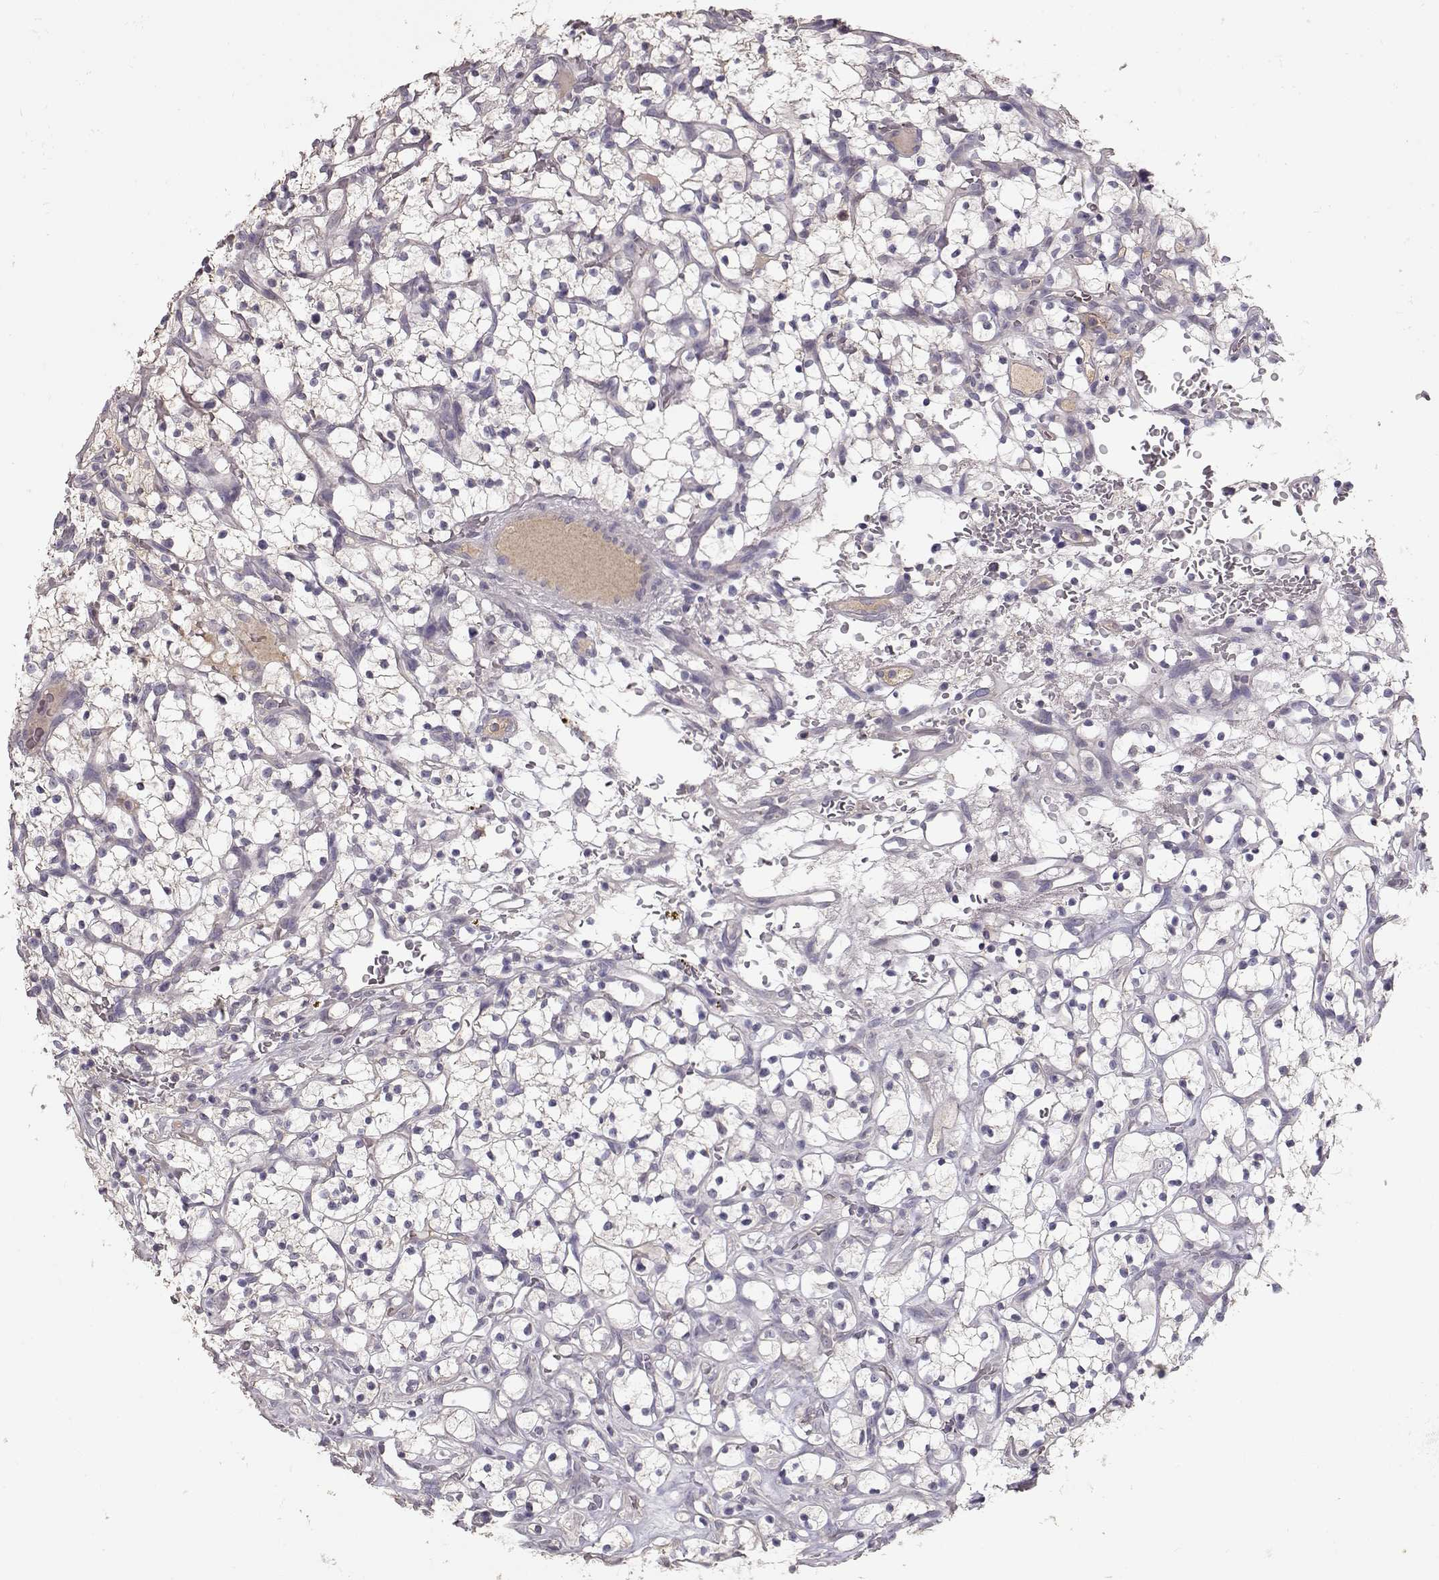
{"staining": {"intensity": "negative", "quantity": "none", "location": "none"}, "tissue": "renal cancer", "cell_type": "Tumor cells", "image_type": "cancer", "snomed": [{"axis": "morphology", "description": "Adenocarcinoma, NOS"}, {"axis": "topography", "description": "Kidney"}], "caption": "A histopathology image of human renal cancer (adenocarcinoma) is negative for staining in tumor cells.", "gene": "PMCH", "patient": {"sex": "female", "age": 64}}